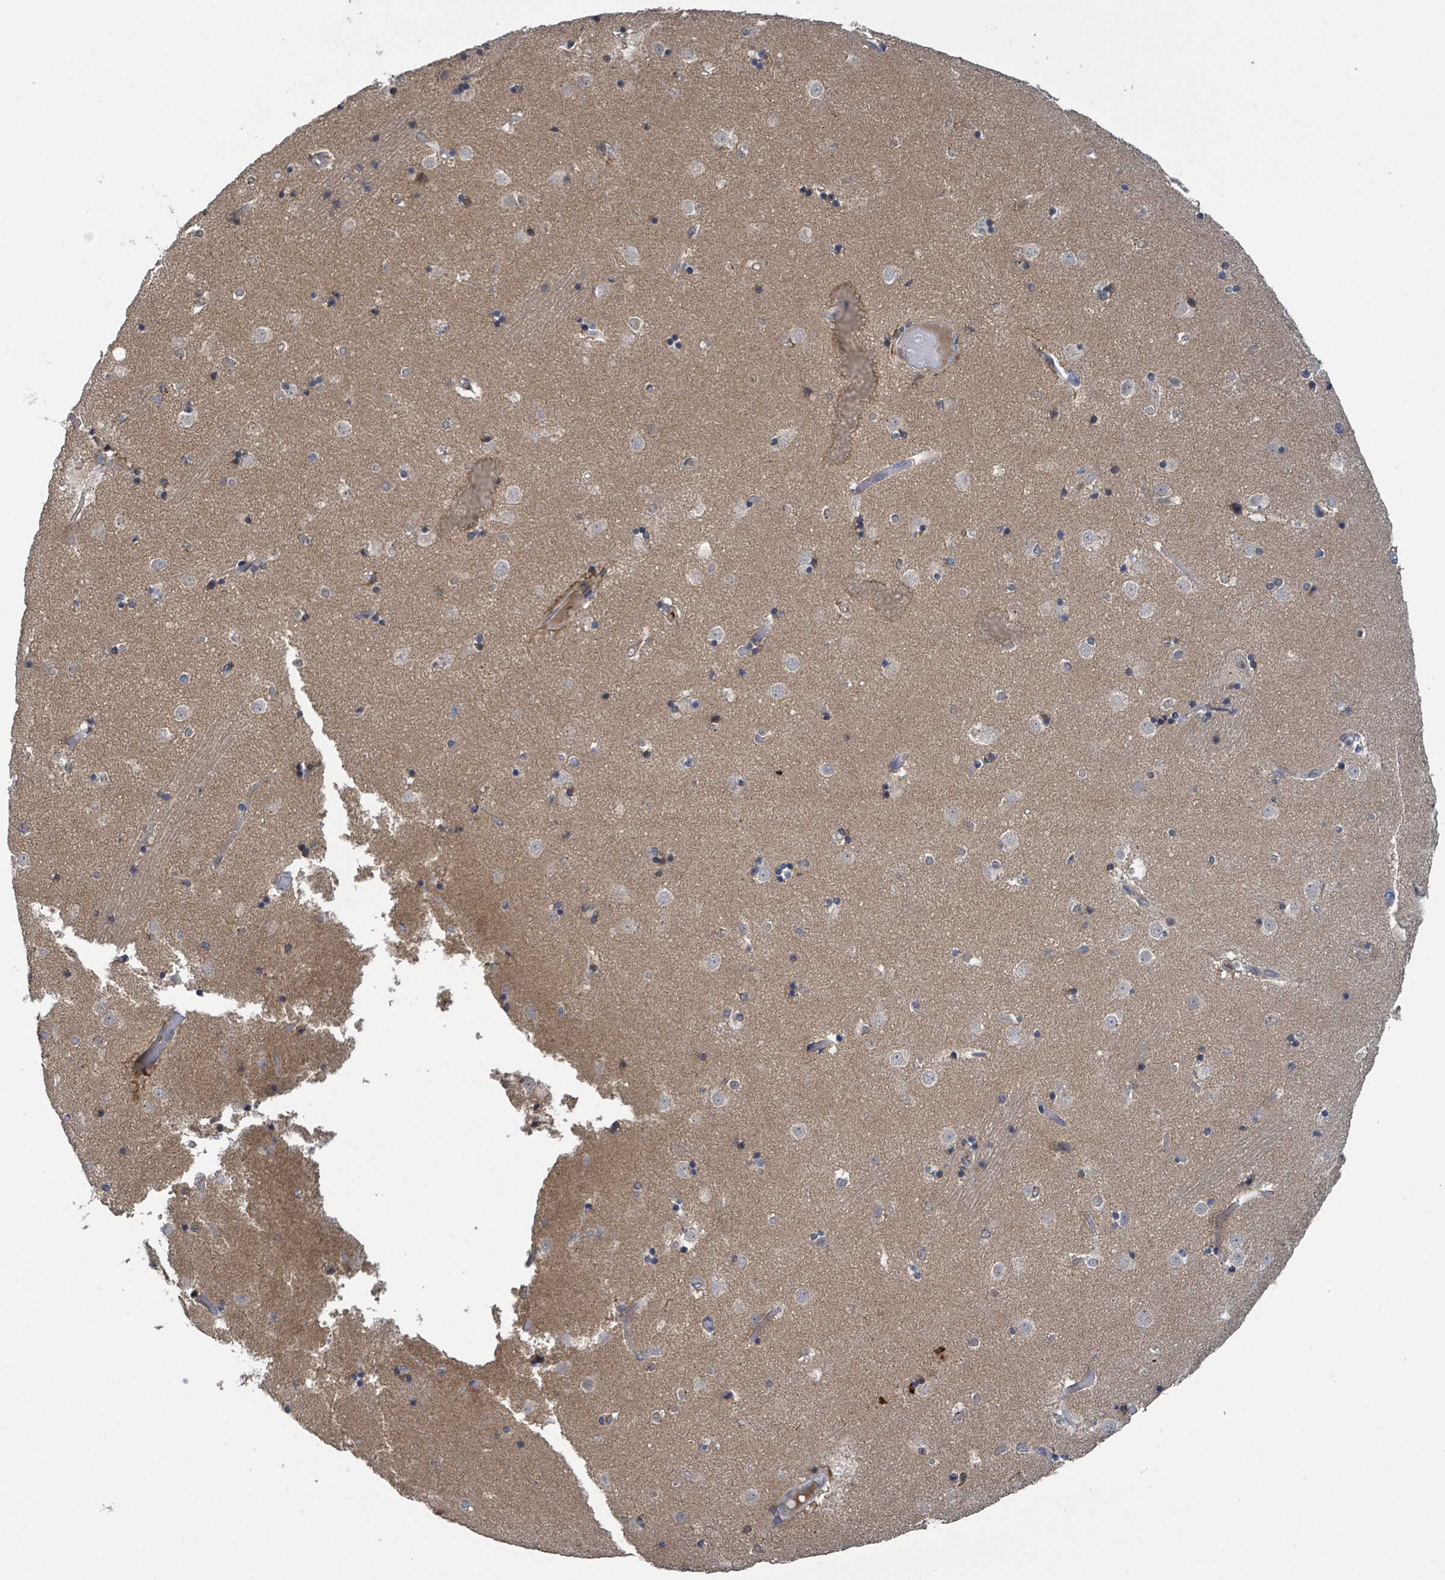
{"staining": {"intensity": "negative", "quantity": "none", "location": "none"}, "tissue": "caudate", "cell_type": "Glial cells", "image_type": "normal", "snomed": [{"axis": "morphology", "description": "Normal tissue, NOS"}, {"axis": "topography", "description": "Lateral ventricle wall"}], "caption": "High power microscopy micrograph of an immunohistochemistry image of normal caudate, revealing no significant positivity in glial cells.", "gene": "CCDC121", "patient": {"sex": "female", "age": 52}}